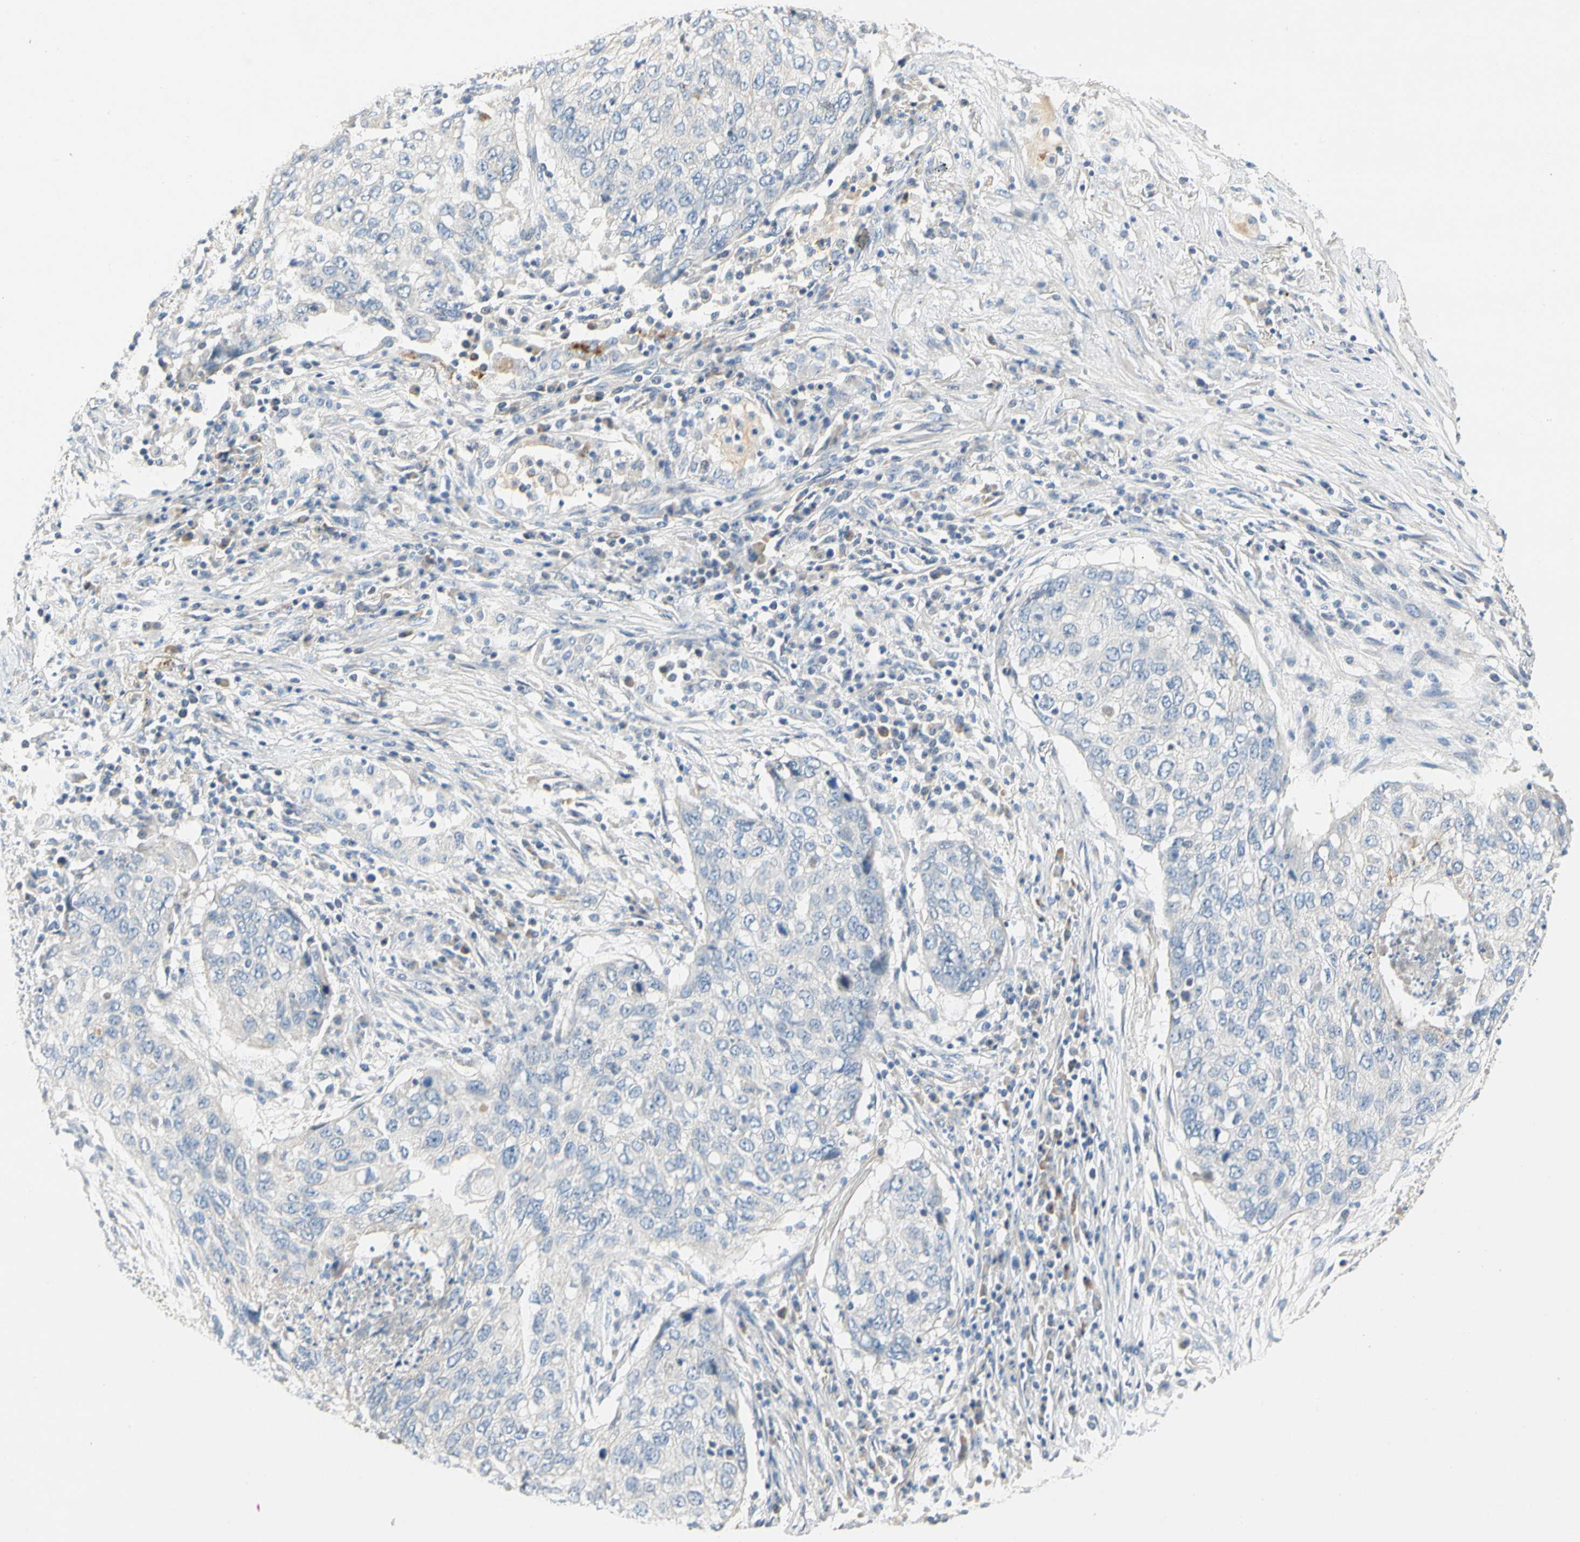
{"staining": {"intensity": "negative", "quantity": "none", "location": "none"}, "tissue": "lung cancer", "cell_type": "Tumor cells", "image_type": "cancer", "snomed": [{"axis": "morphology", "description": "Squamous cell carcinoma, NOS"}, {"axis": "topography", "description": "Lung"}], "caption": "A high-resolution photomicrograph shows immunohistochemistry staining of squamous cell carcinoma (lung), which demonstrates no significant staining in tumor cells.", "gene": "CCM2L", "patient": {"sex": "female", "age": 63}}